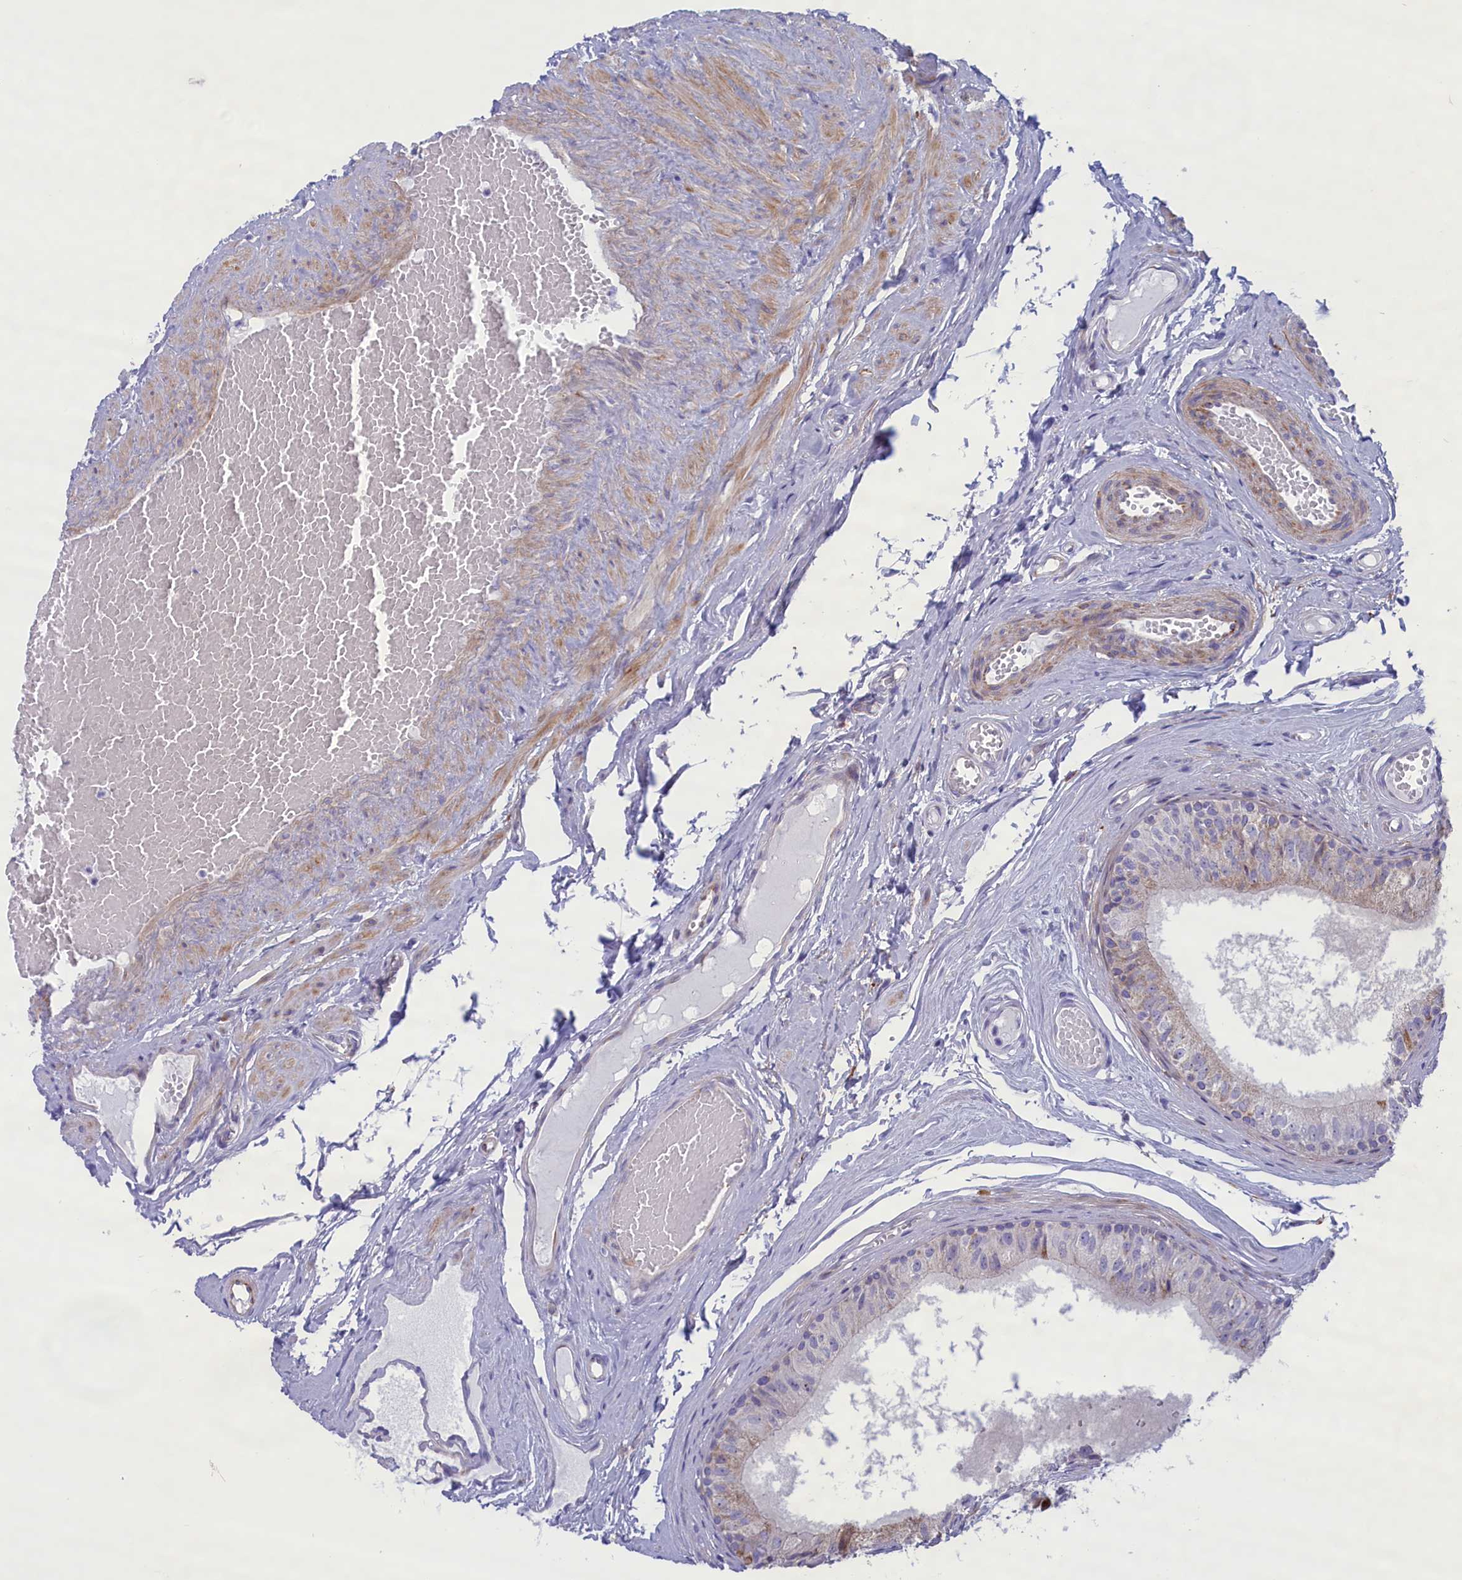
{"staining": {"intensity": "negative", "quantity": "none", "location": "none"}, "tissue": "epididymis", "cell_type": "Glandular cells", "image_type": "normal", "snomed": [{"axis": "morphology", "description": "Normal tissue, NOS"}, {"axis": "topography", "description": "Epididymis"}], "caption": "The photomicrograph exhibits no staining of glandular cells in unremarkable epididymis. (Stains: DAB immunohistochemistry (IHC) with hematoxylin counter stain, Microscopy: brightfield microscopy at high magnification).", "gene": "MPV17L2", "patient": {"sex": "male", "age": 79}}